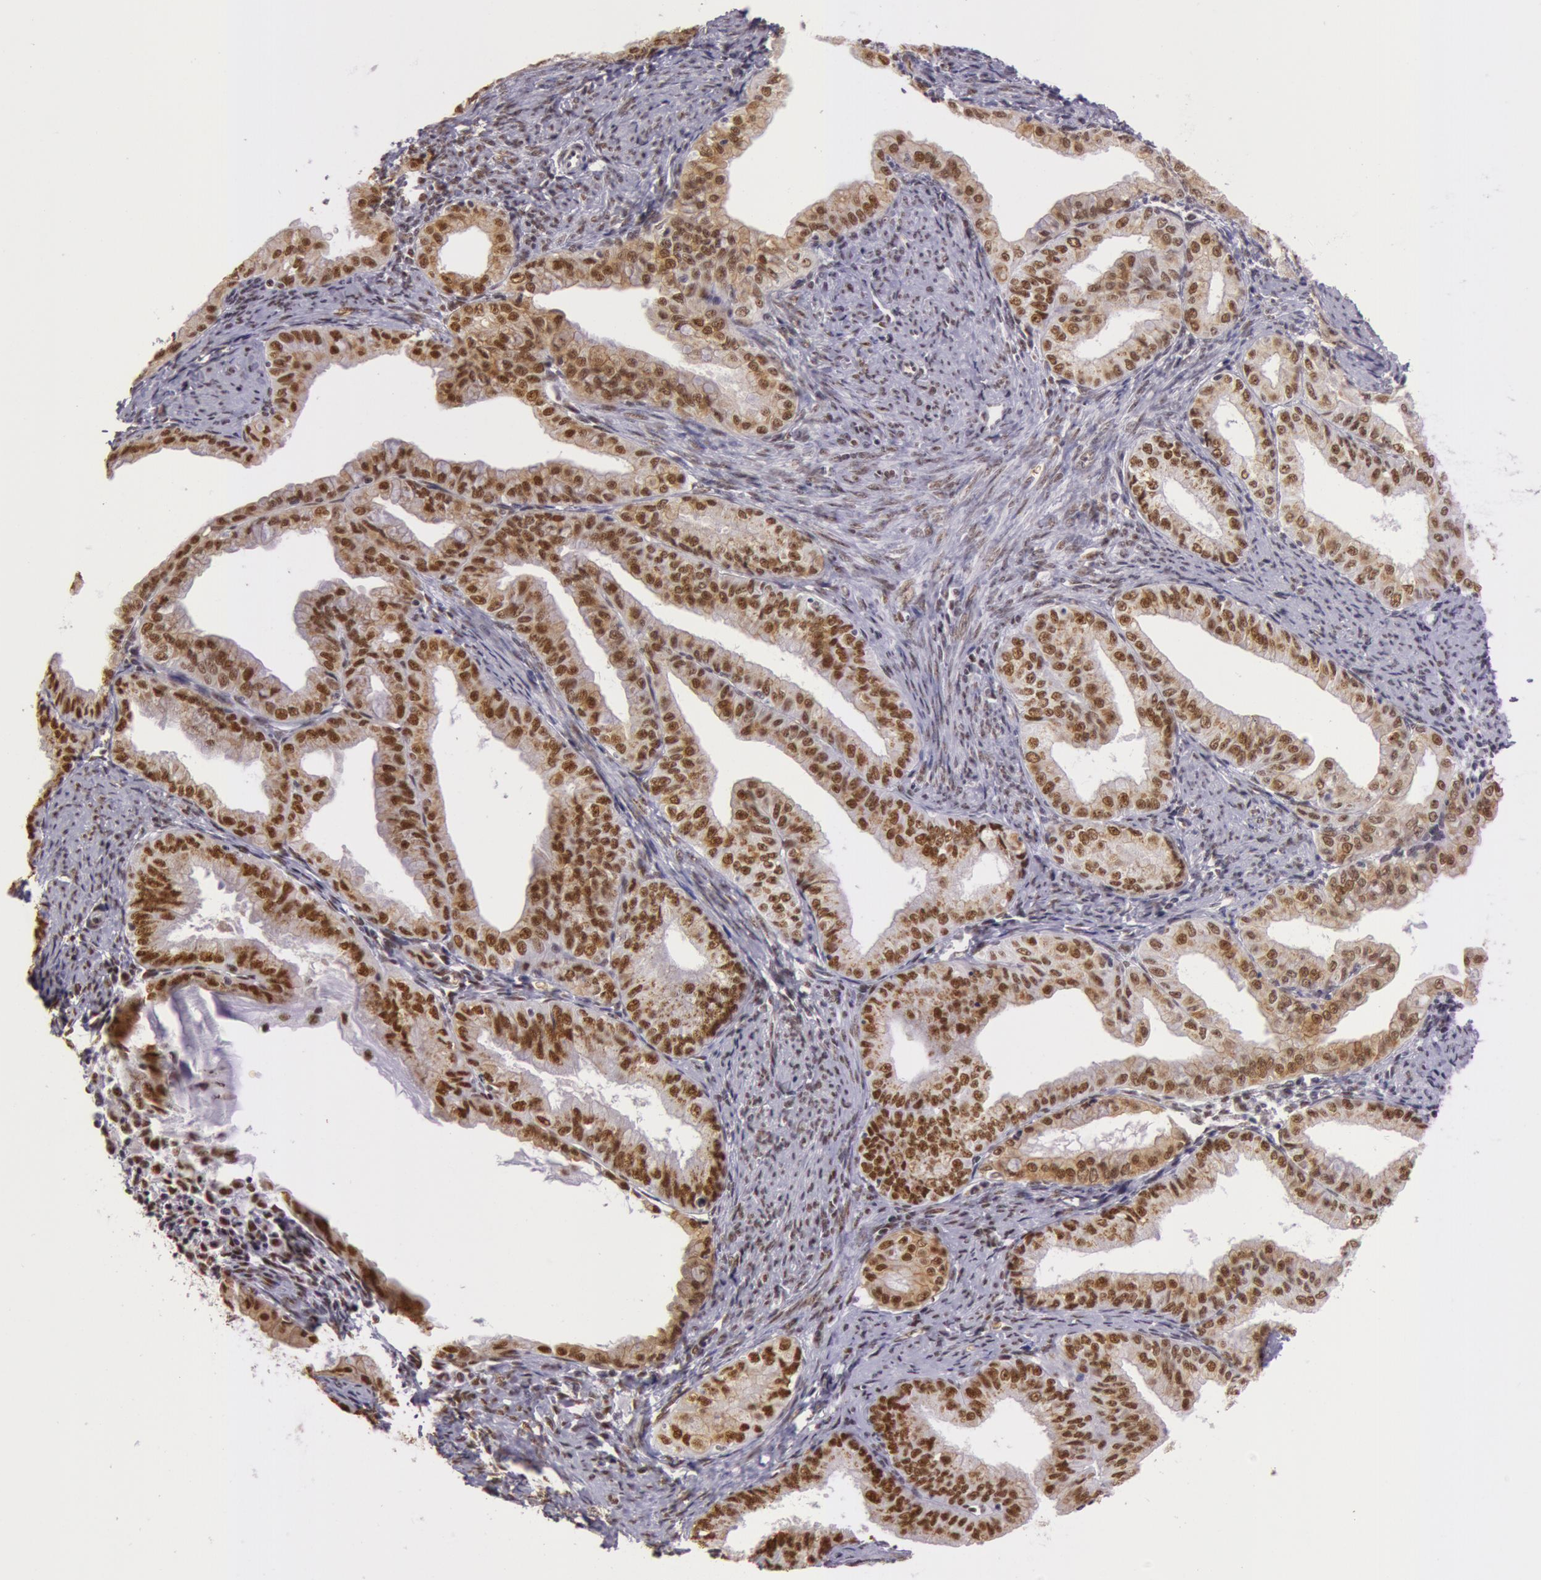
{"staining": {"intensity": "strong", "quantity": ">75%", "location": "nuclear"}, "tissue": "endometrial cancer", "cell_type": "Tumor cells", "image_type": "cancer", "snomed": [{"axis": "morphology", "description": "Adenocarcinoma, NOS"}, {"axis": "topography", "description": "Endometrium"}], "caption": "Endometrial cancer (adenocarcinoma) stained with IHC exhibits strong nuclear staining in approximately >75% of tumor cells. The staining is performed using DAB brown chromogen to label protein expression. The nuclei are counter-stained blue using hematoxylin.", "gene": "NBN", "patient": {"sex": "female", "age": 76}}